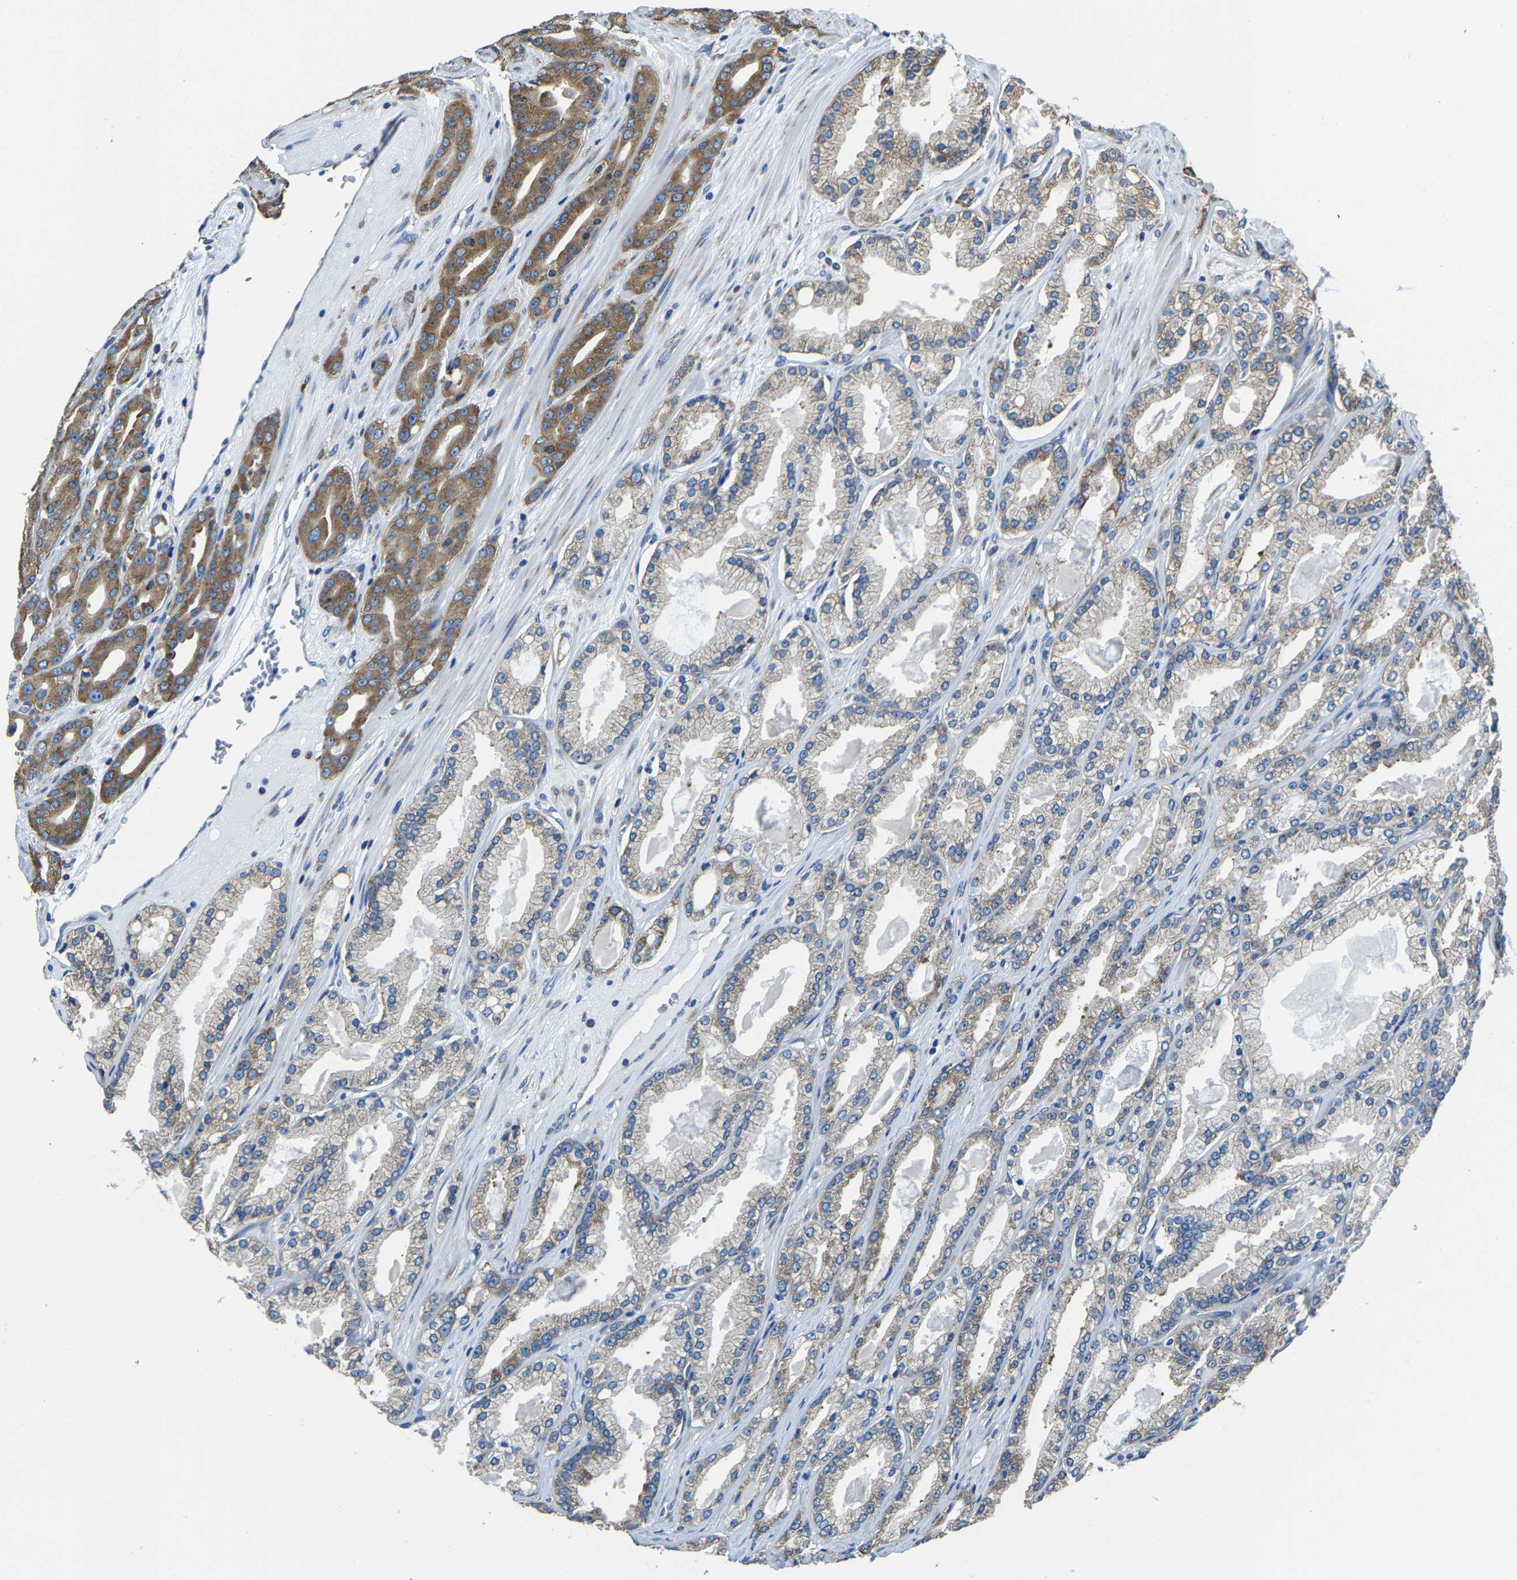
{"staining": {"intensity": "moderate", "quantity": ">75%", "location": "cytoplasmic/membranous"}, "tissue": "prostate cancer", "cell_type": "Tumor cells", "image_type": "cancer", "snomed": [{"axis": "morphology", "description": "Adenocarcinoma, High grade"}, {"axis": "topography", "description": "Prostate"}], "caption": "The photomicrograph exhibits a brown stain indicating the presence of a protein in the cytoplasmic/membranous of tumor cells in high-grade adenocarcinoma (prostate).", "gene": "G3BP2", "patient": {"sex": "male", "age": 71}}